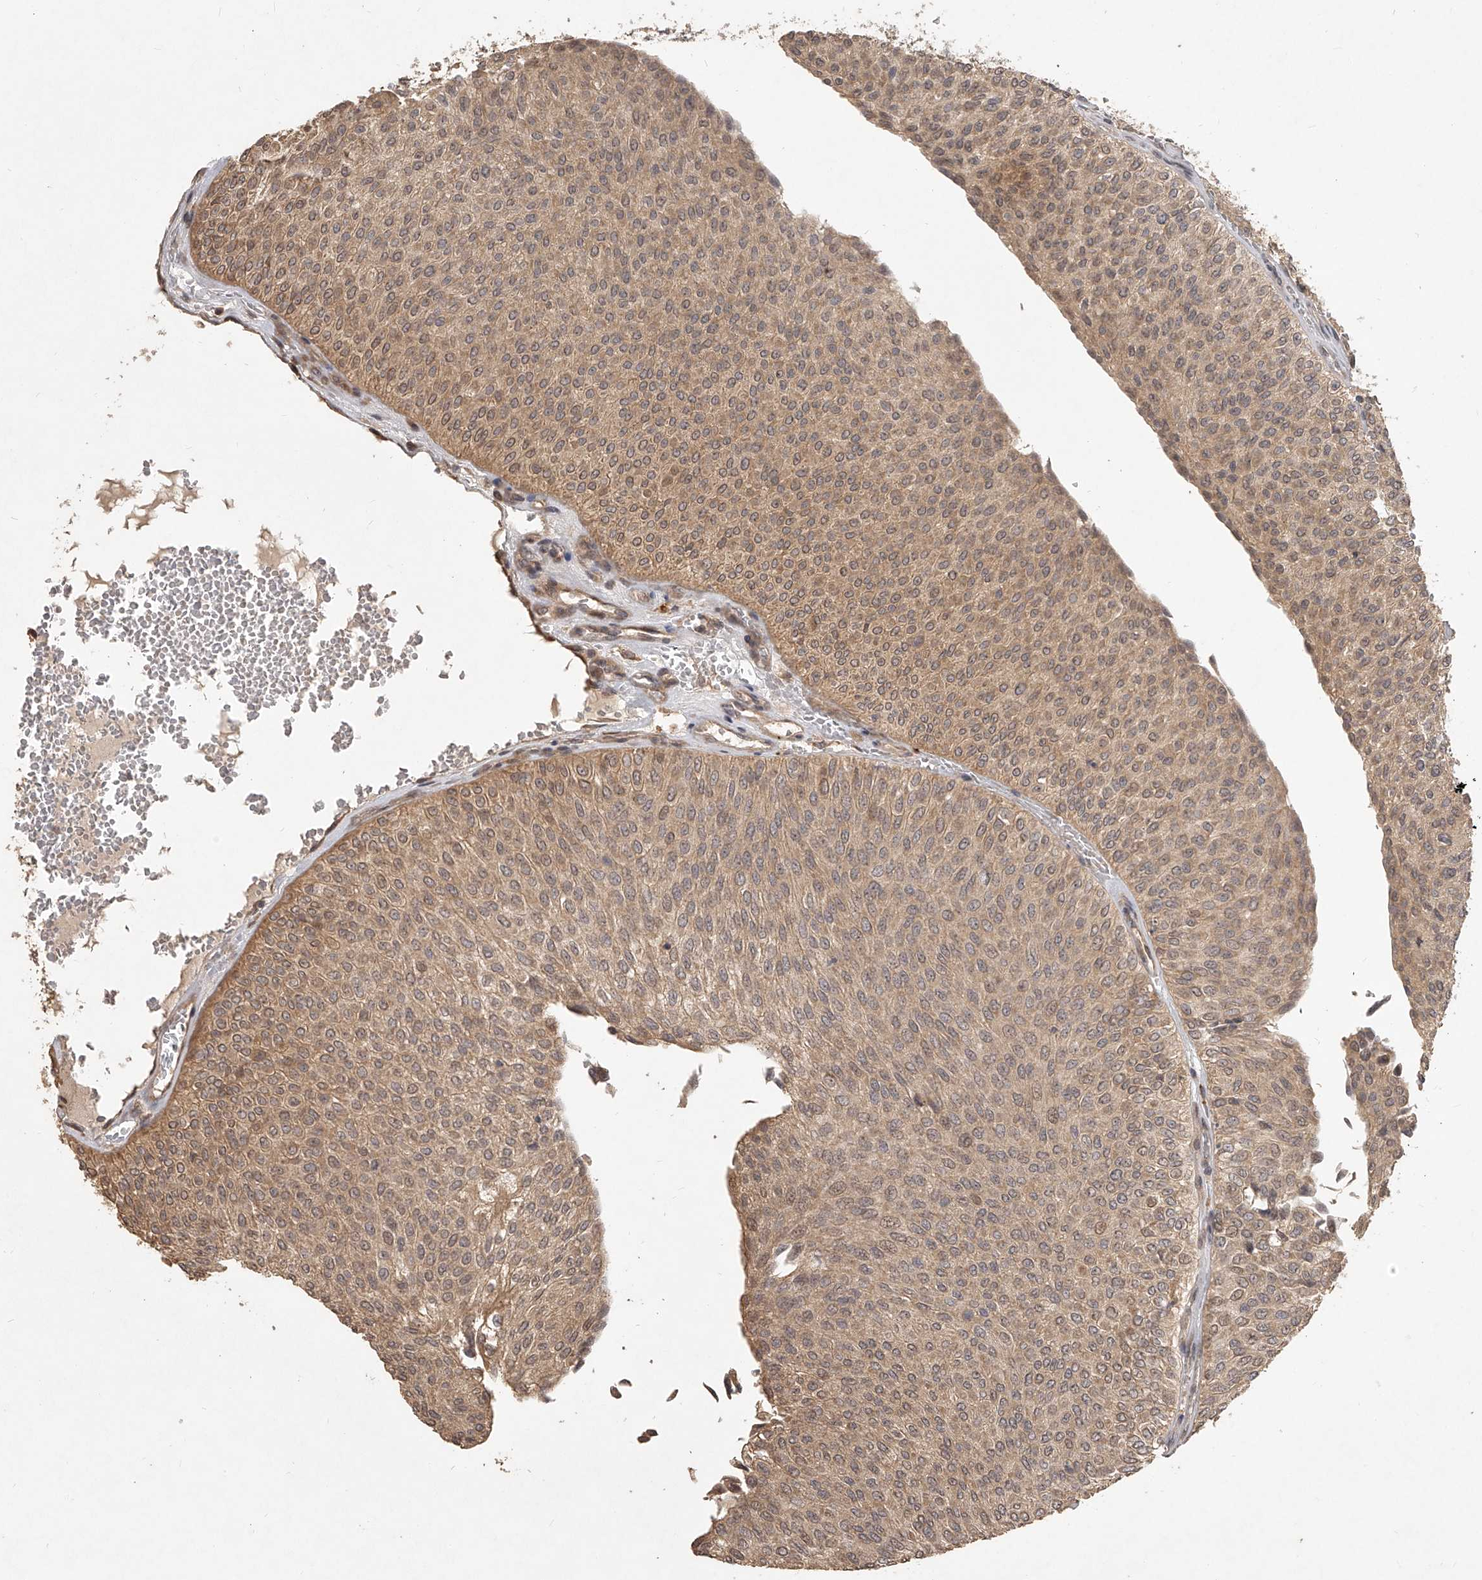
{"staining": {"intensity": "weak", "quantity": ">75%", "location": "cytoplasmic/membranous,nuclear"}, "tissue": "urothelial cancer", "cell_type": "Tumor cells", "image_type": "cancer", "snomed": [{"axis": "morphology", "description": "Urothelial carcinoma, Low grade"}, {"axis": "topography", "description": "Urinary bladder"}], "caption": "Immunohistochemical staining of human urothelial cancer demonstrates low levels of weak cytoplasmic/membranous and nuclear protein staining in approximately >75% of tumor cells.", "gene": "SLC37A1", "patient": {"sex": "male", "age": 78}}